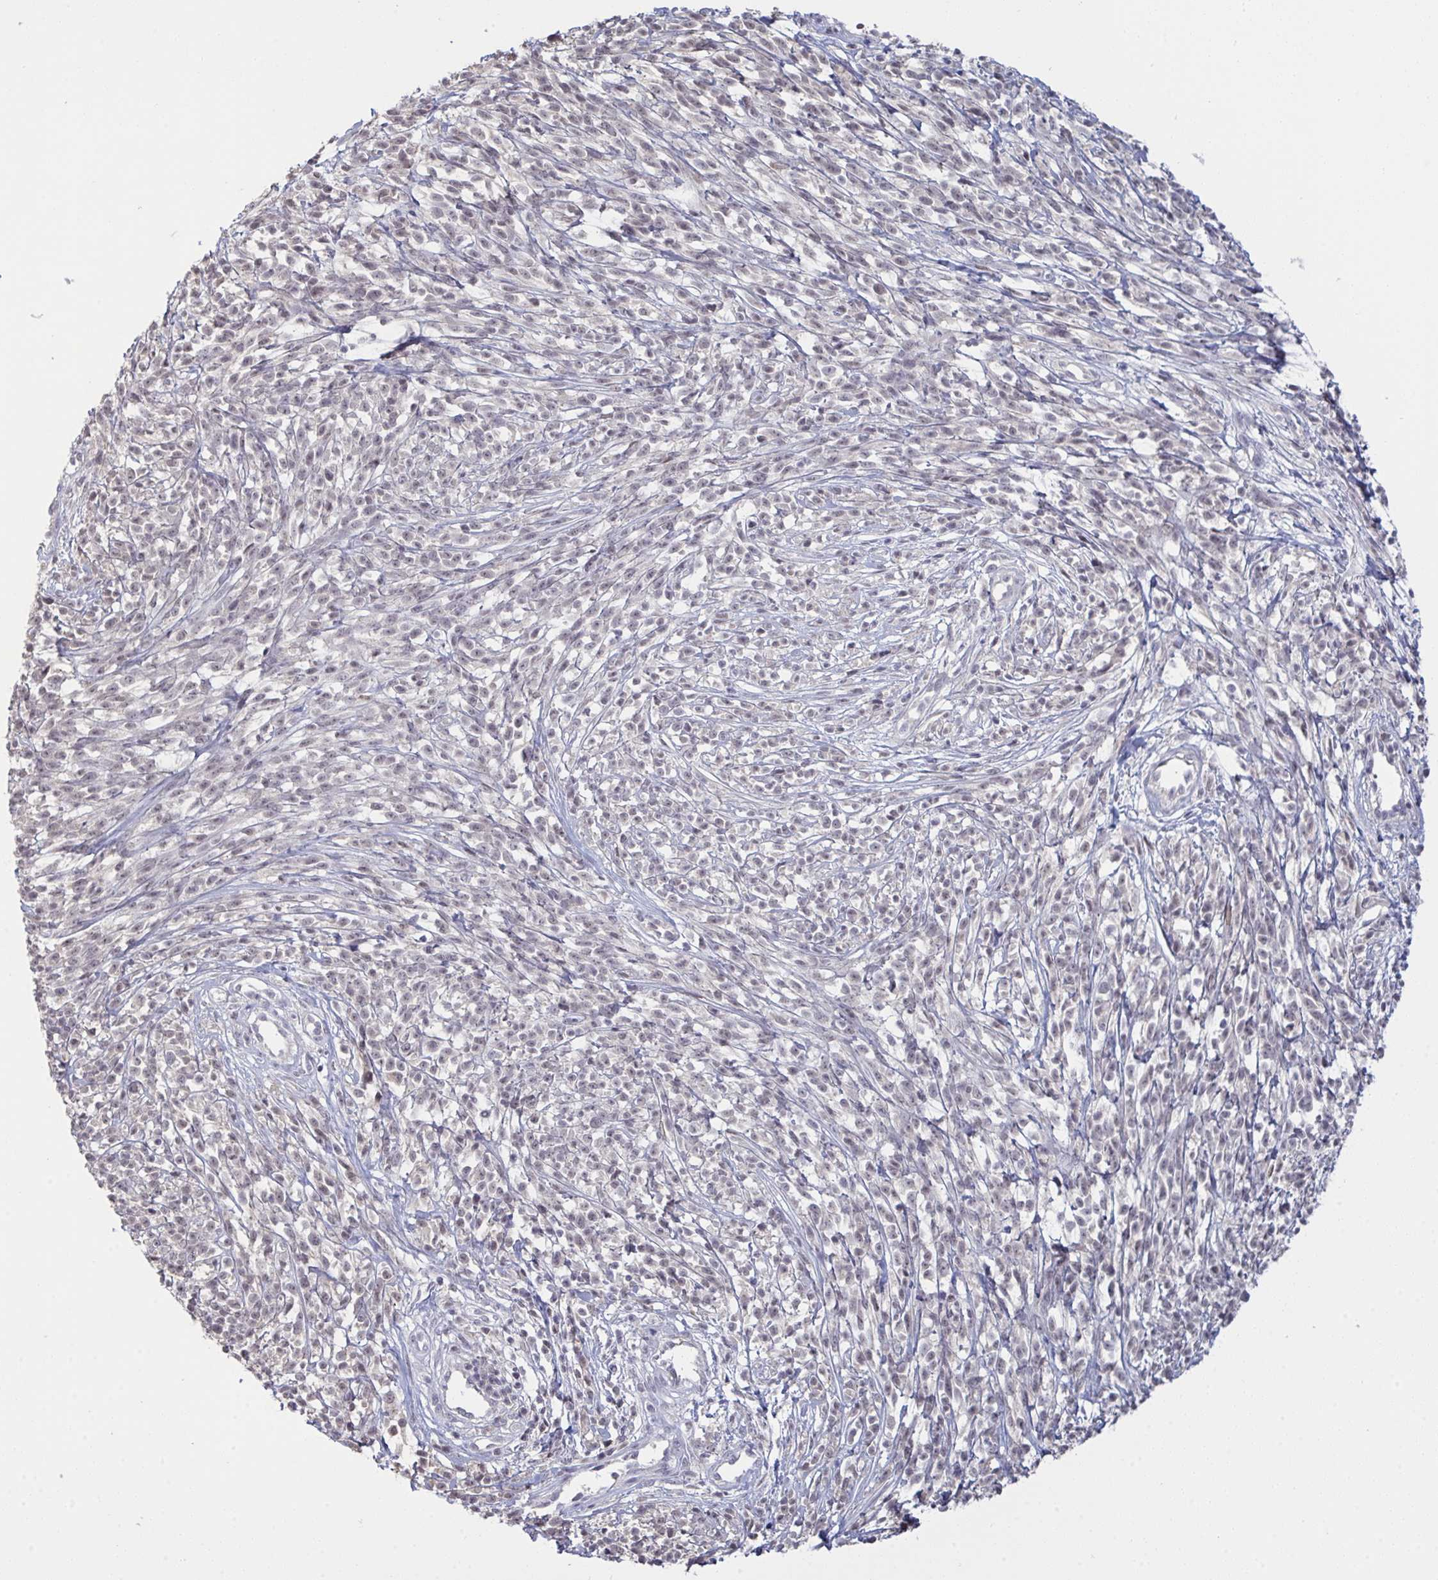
{"staining": {"intensity": "negative", "quantity": "none", "location": "none"}, "tissue": "melanoma", "cell_type": "Tumor cells", "image_type": "cancer", "snomed": [{"axis": "morphology", "description": "Malignant melanoma, NOS"}, {"axis": "topography", "description": "Skin"}, {"axis": "topography", "description": "Skin of trunk"}], "caption": "The photomicrograph shows no significant positivity in tumor cells of melanoma.", "gene": "ZNF784", "patient": {"sex": "male", "age": 74}}